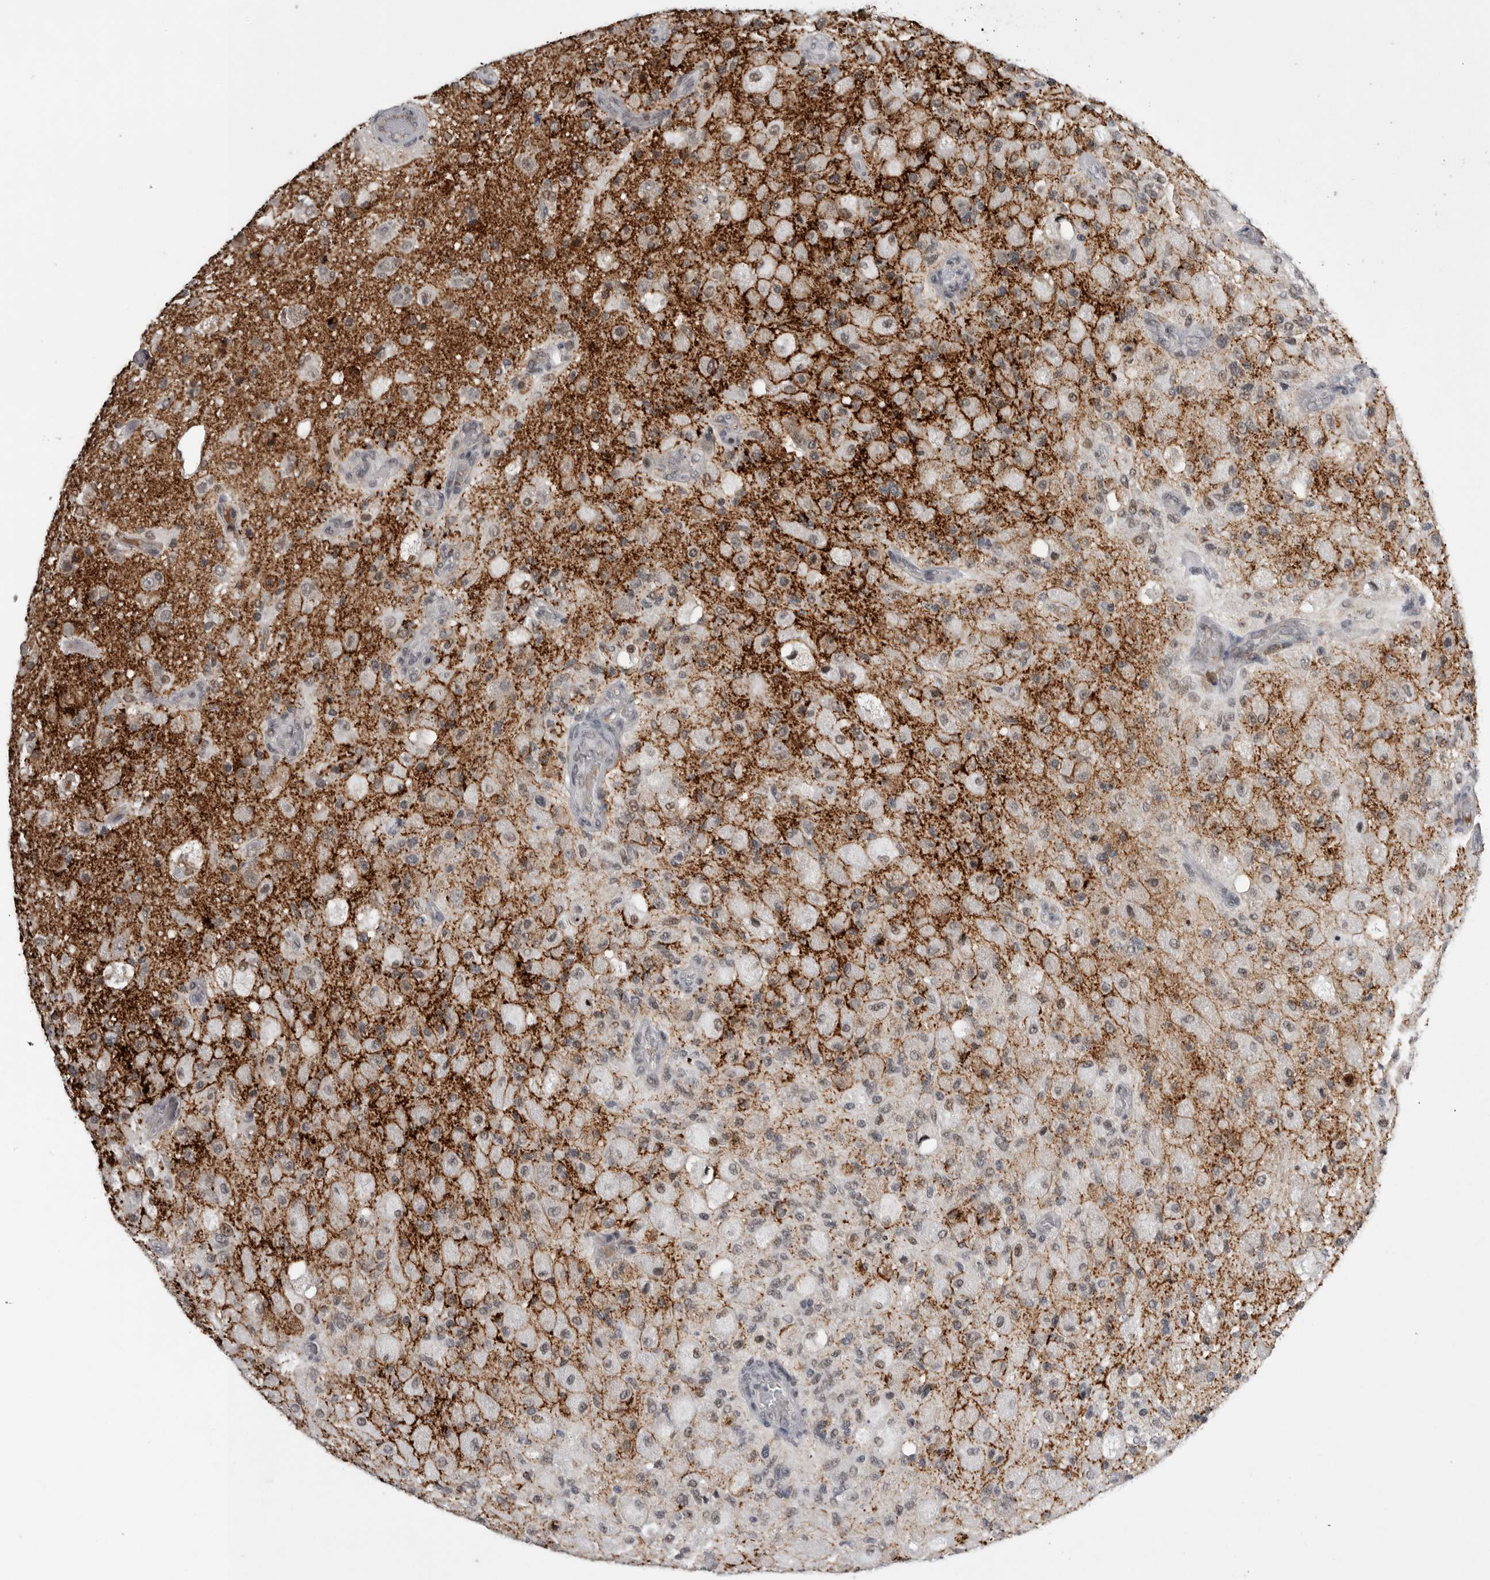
{"staining": {"intensity": "moderate", "quantity": "<25%", "location": "nuclear"}, "tissue": "glioma", "cell_type": "Tumor cells", "image_type": "cancer", "snomed": [{"axis": "morphology", "description": "Normal tissue, NOS"}, {"axis": "morphology", "description": "Glioma, malignant, High grade"}, {"axis": "topography", "description": "Cerebral cortex"}], "caption": "Malignant high-grade glioma stained for a protein (brown) demonstrates moderate nuclear positive expression in approximately <25% of tumor cells.", "gene": "POU5F1", "patient": {"sex": "male", "age": 77}}